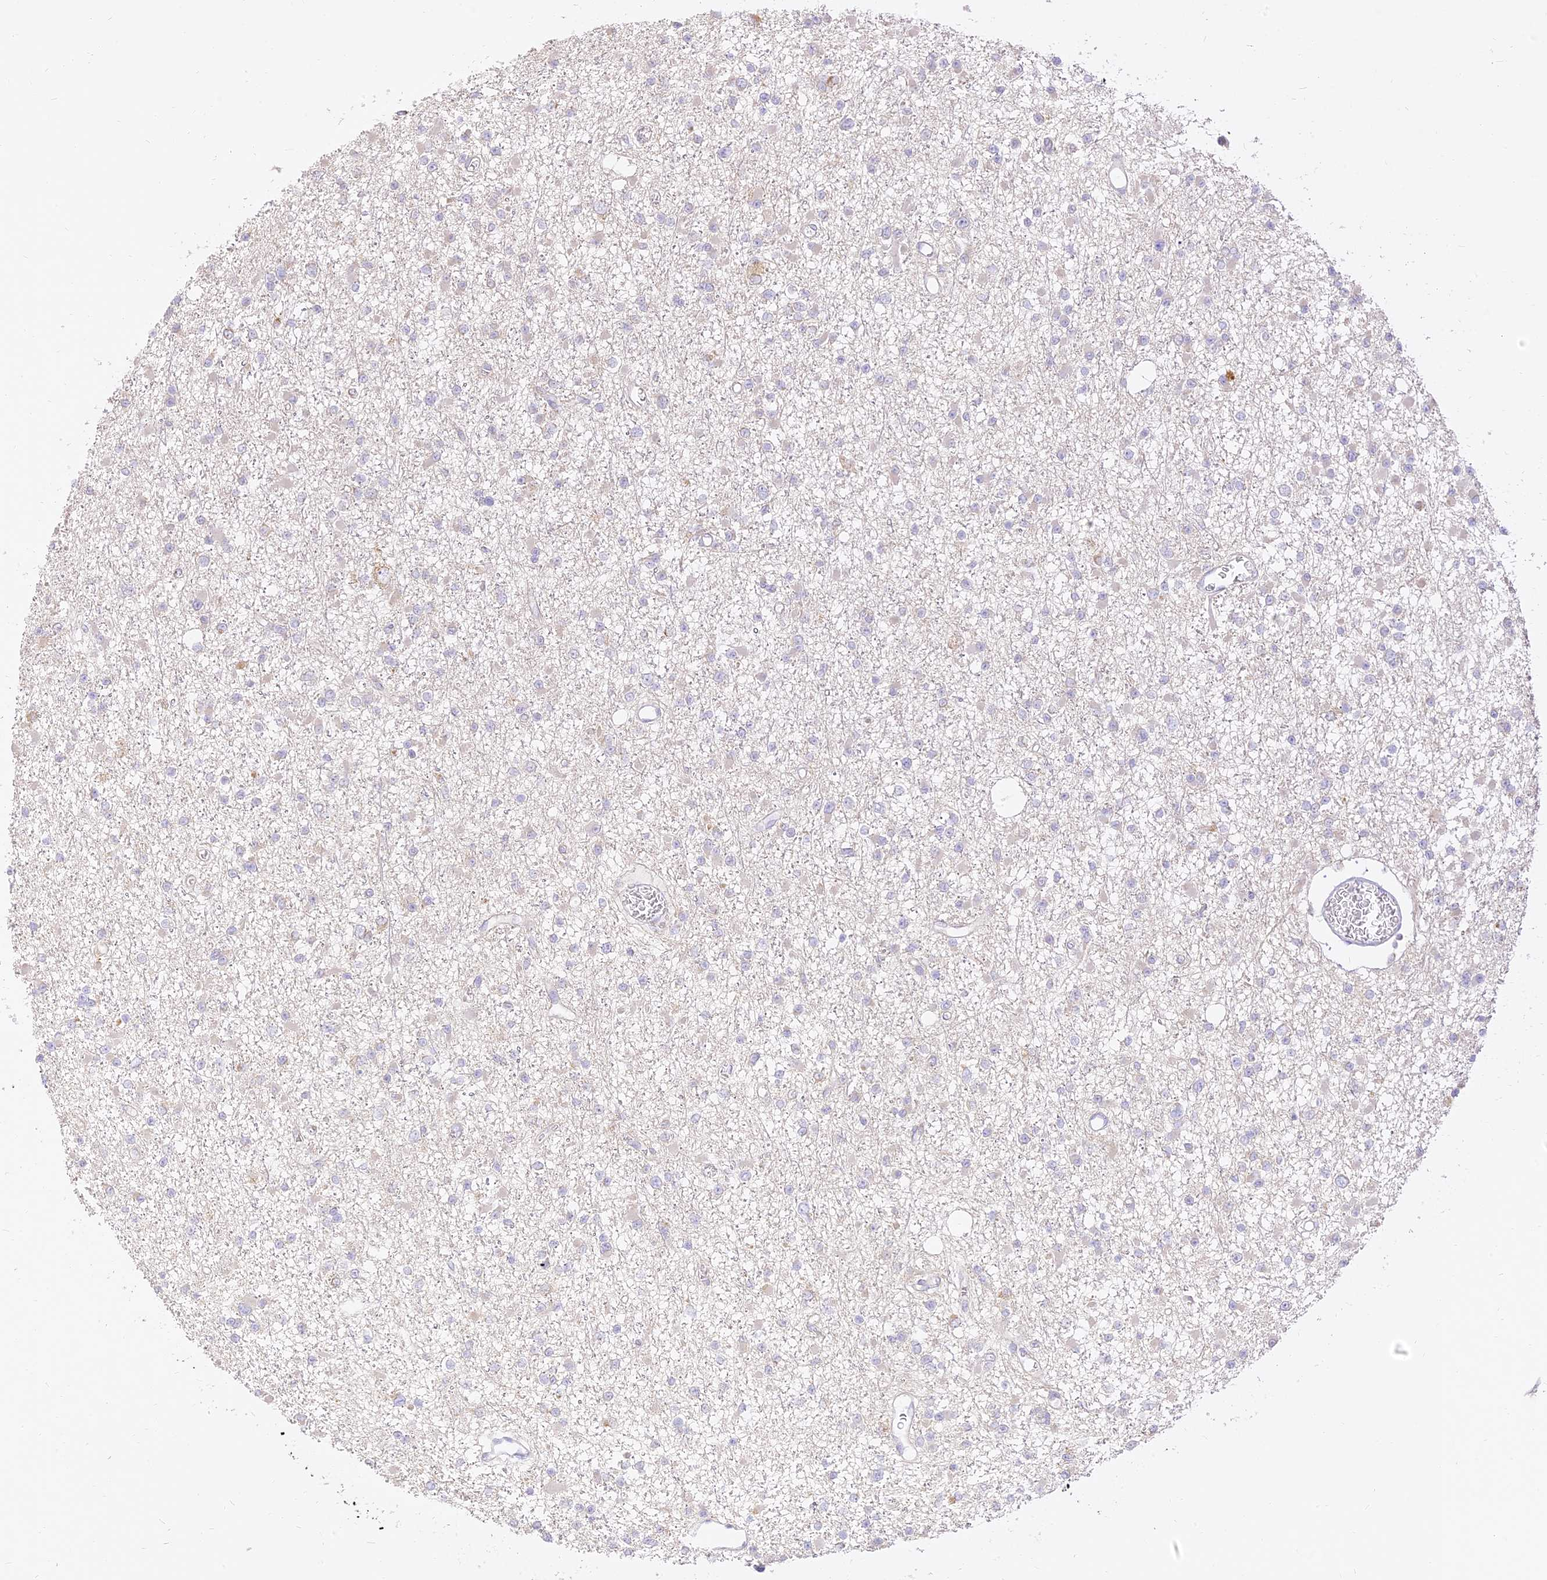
{"staining": {"intensity": "negative", "quantity": "none", "location": "none"}, "tissue": "glioma", "cell_type": "Tumor cells", "image_type": "cancer", "snomed": [{"axis": "morphology", "description": "Glioma, malignant, Low grade"}, {"axis": "topography", "description": "Brain"}], "caption": "The immunohistochemistry image has no significant expression in tumor cells of glioma tissue.", "gene": "LRRC15", "patient": {"sex": "female", "age": 22}}